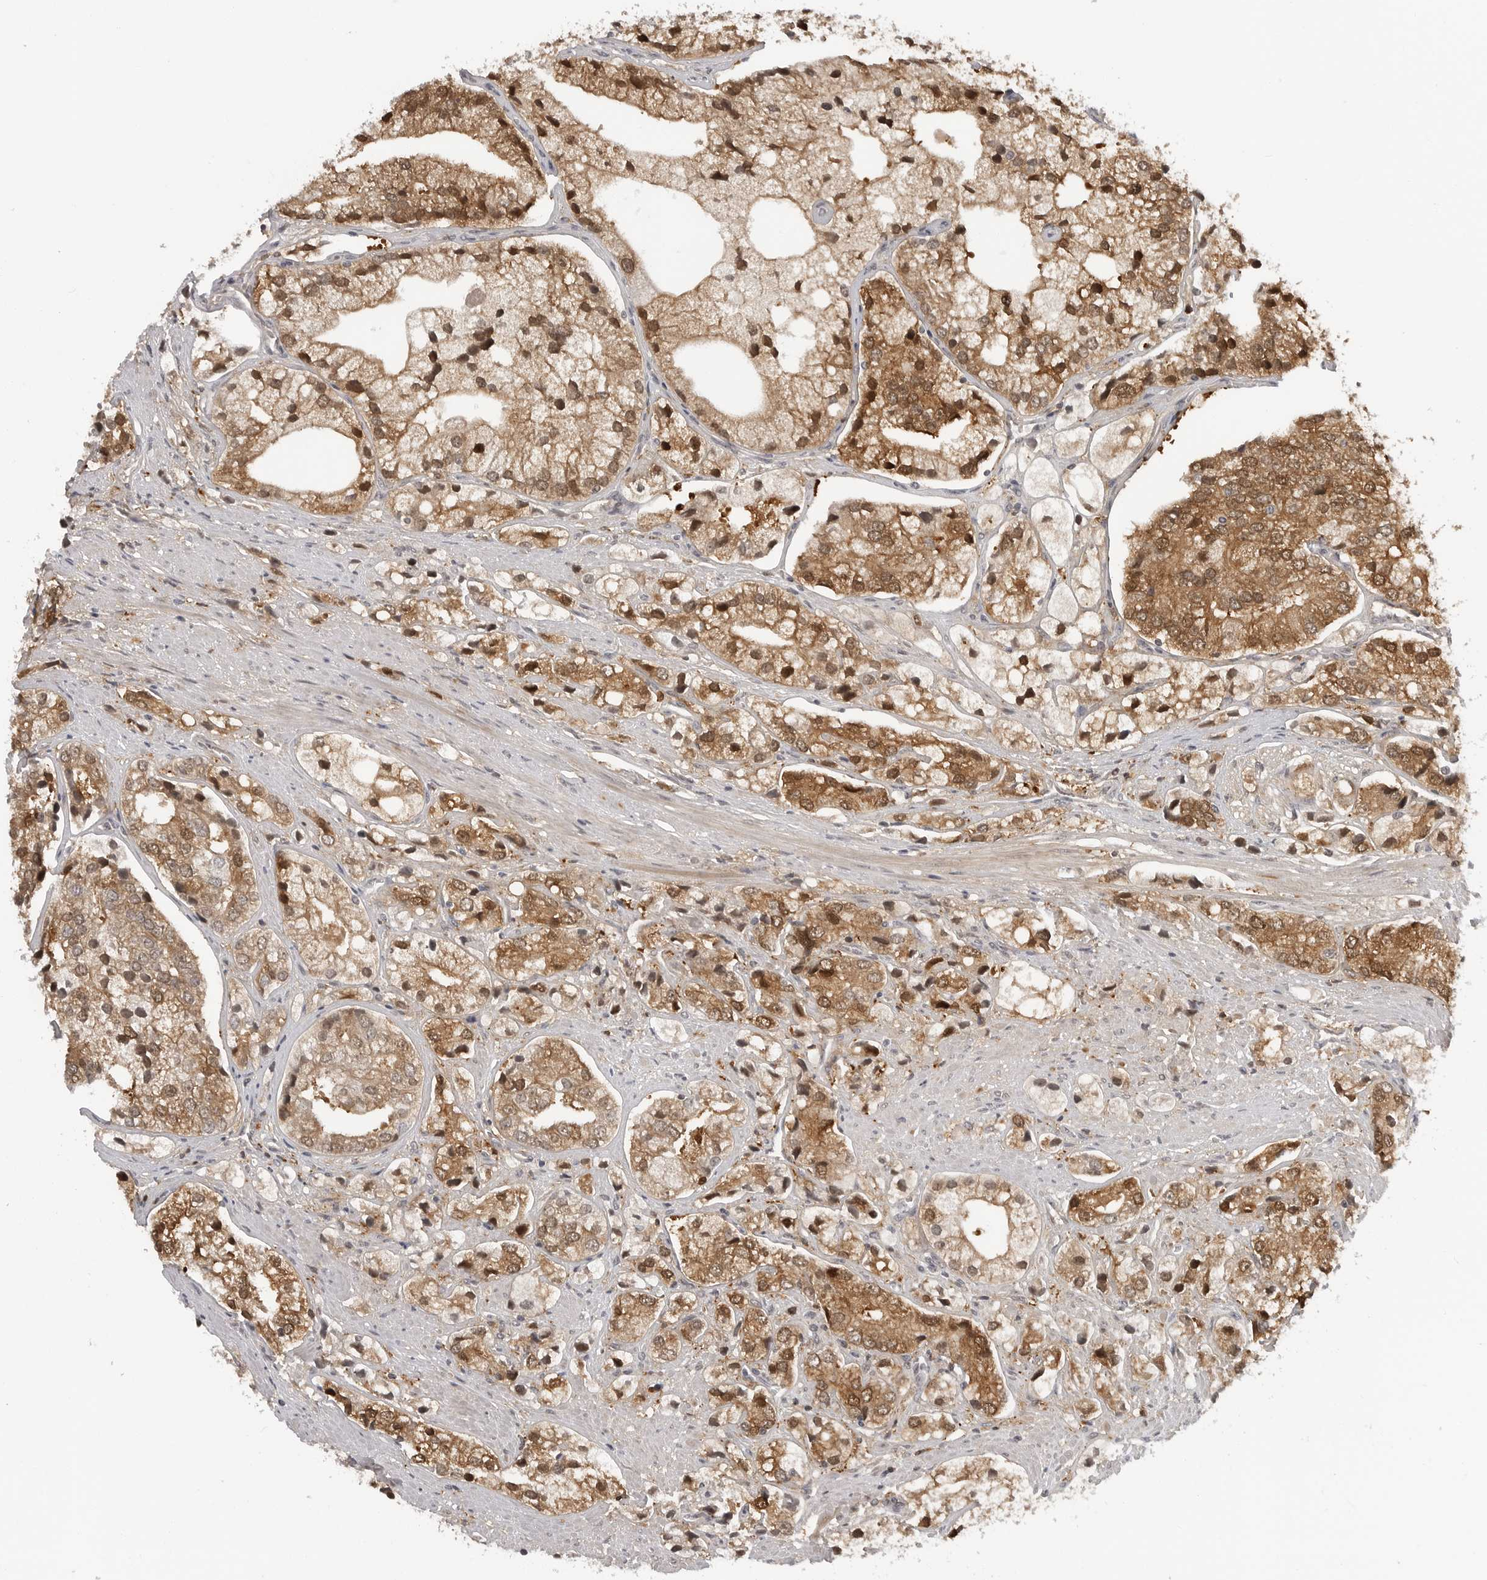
{"staining": {"intensity": "moderate", "quantity": ">75%", "location": "cytoplasmic/membranous,nuclear"}, "tissue": "prostate cancer", "cell_type": "Tumor cells", "image_type": "cancer", "snomed": [{"axis": "morphology", "description": "Adenocarcinoma, High grade"}, {"axis": "topography", "description": "Prostate"}], "caption": "Immunohistochemical staining of human prostate cancer demonstrates medium levels of moderate cytoplasmic/membranous and nuclear protein staining in about >75% of tumor cells.", "gene": "CTIF", "patient": {"sex": "male", "age": 50}}